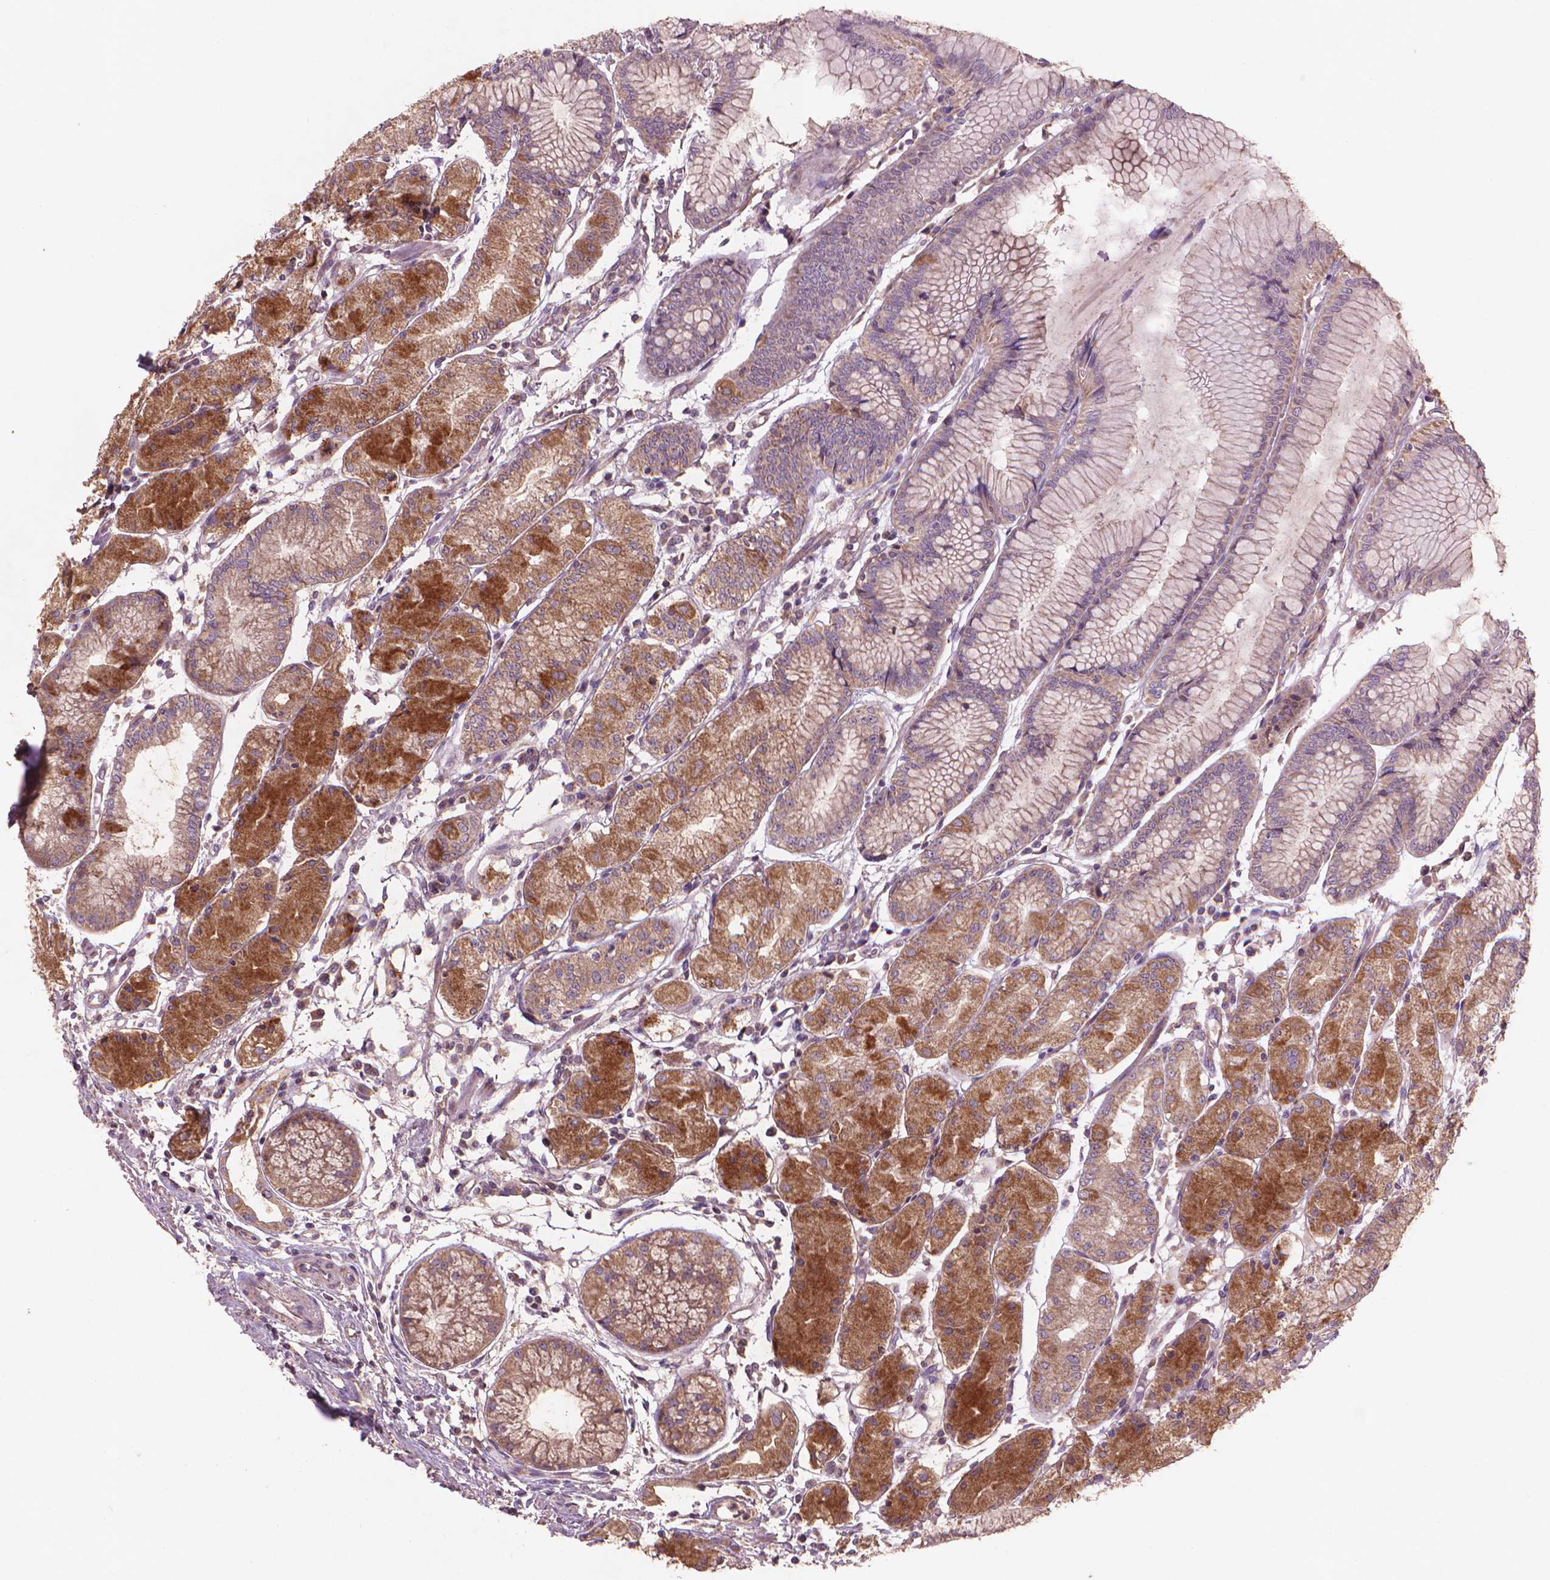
{"staining": {"intensity": "moderate", "quantity": ">75%", "location": "cytoplasmic/membranous"}, "tissue": "stomach", "cell_type": "Glandular cells", "image_type": "normal", "snomed": [{"axis": "morphology", "description": "Normal tissue, NOS"}, {"axis": "topography", "description": "Stomach, upper"}], "caption": "About >75% of glandular cells in benign stomach show moderate cytoplasmic/membranous protein positivity as visualized by brown immunohistochemical staining.", "gene": "NLRX1", "patient": {"sex": "male", "age": 69}}